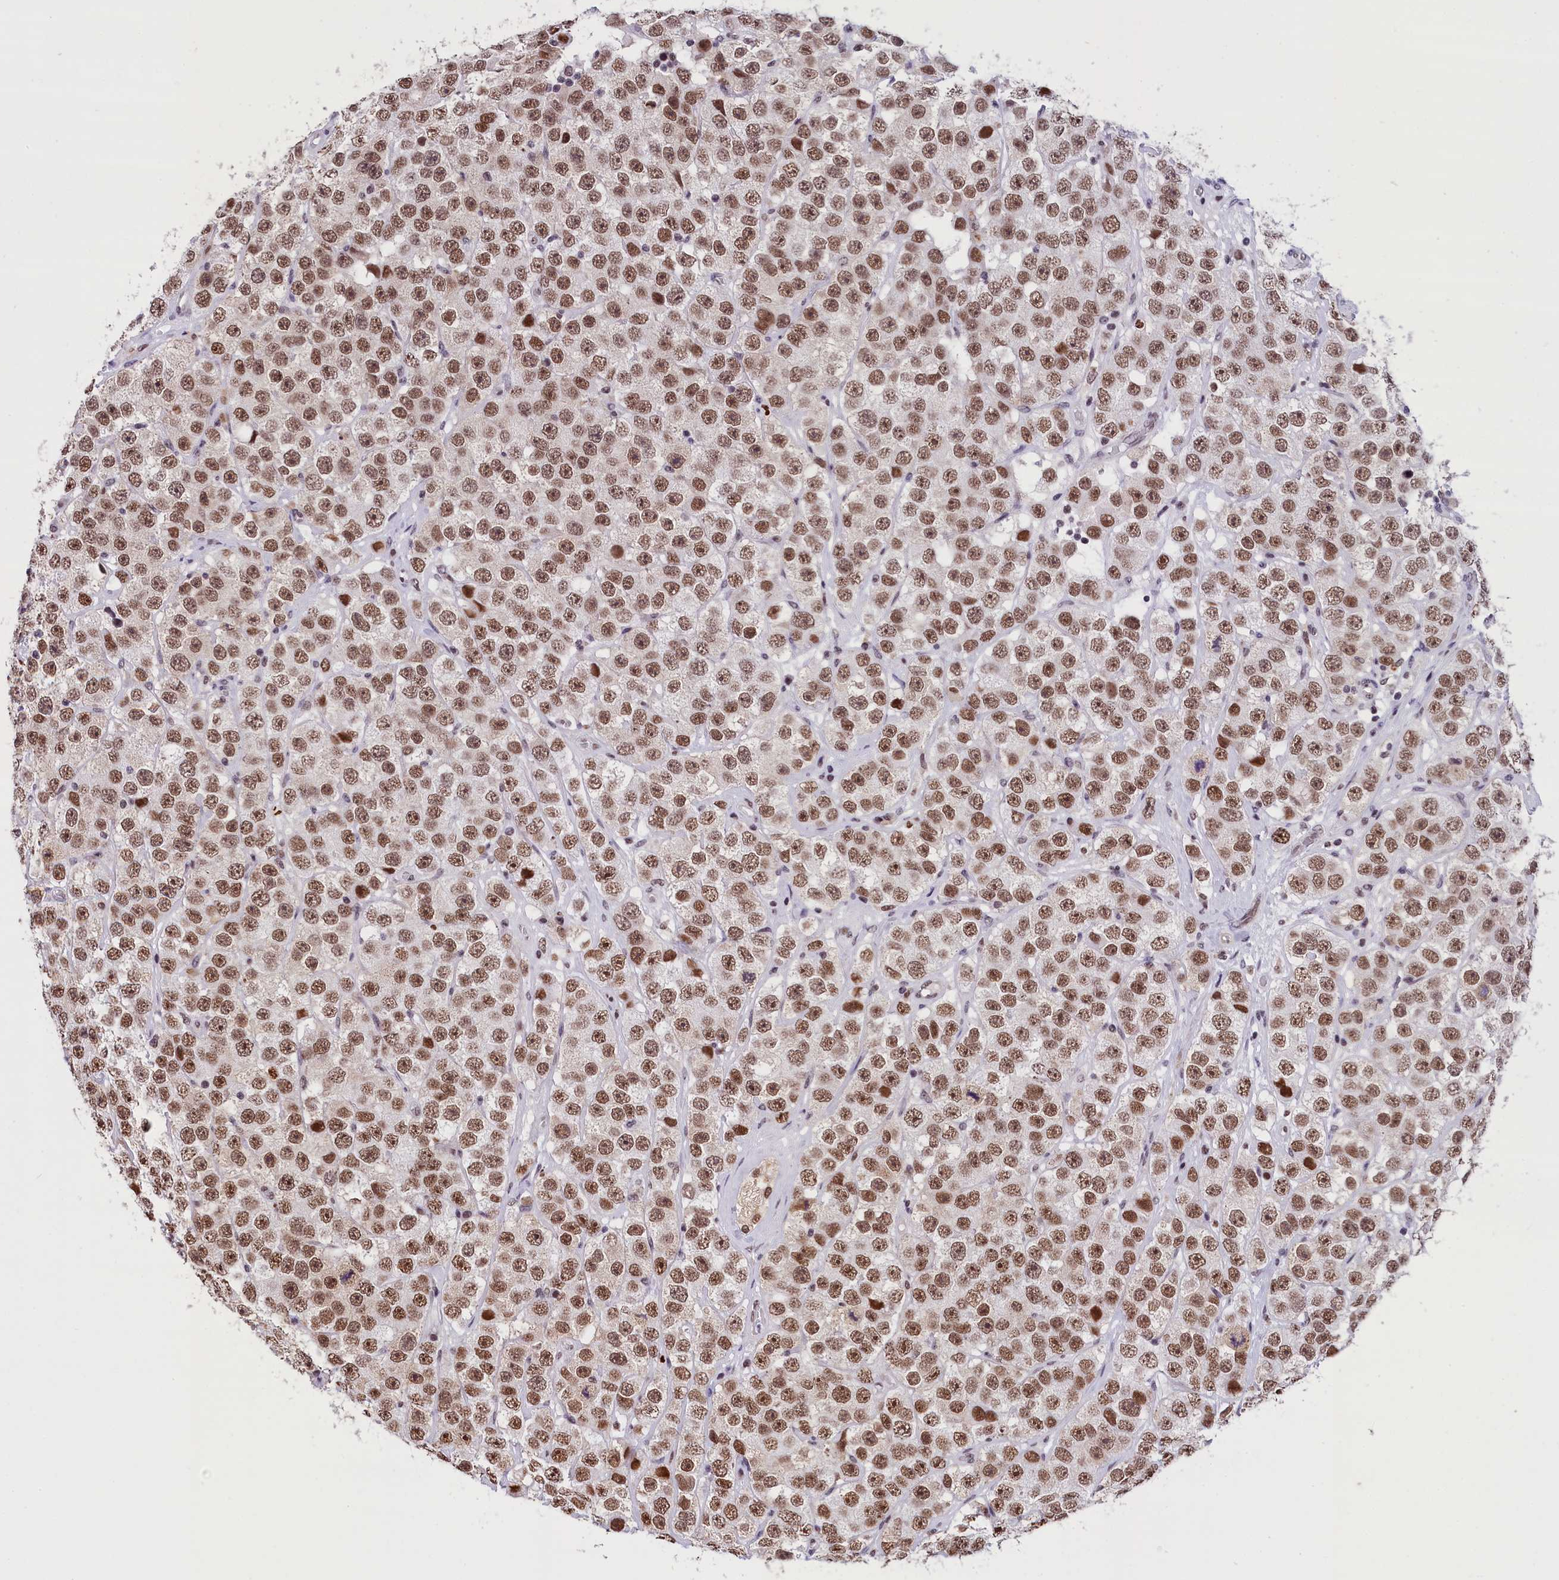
{"staining": {"intensity": "moderate", "quantity": ">75%", "location": "nuclear"}, "tissue": "testis cancer", "cell_type": "Tumor cells", "image_type": "cancer", "snomed": [{"axis": "morphology", "description": "Seminoma, NOS"}, {"axis": "topography", "description": "Testis"}], "caption": "Human testis cancer (seminoma) stained with a protein marker demonstrates moderate staining in tumor cells.", "gene": "CDYL2", "patient": {"sex": "male", "age": 28}}